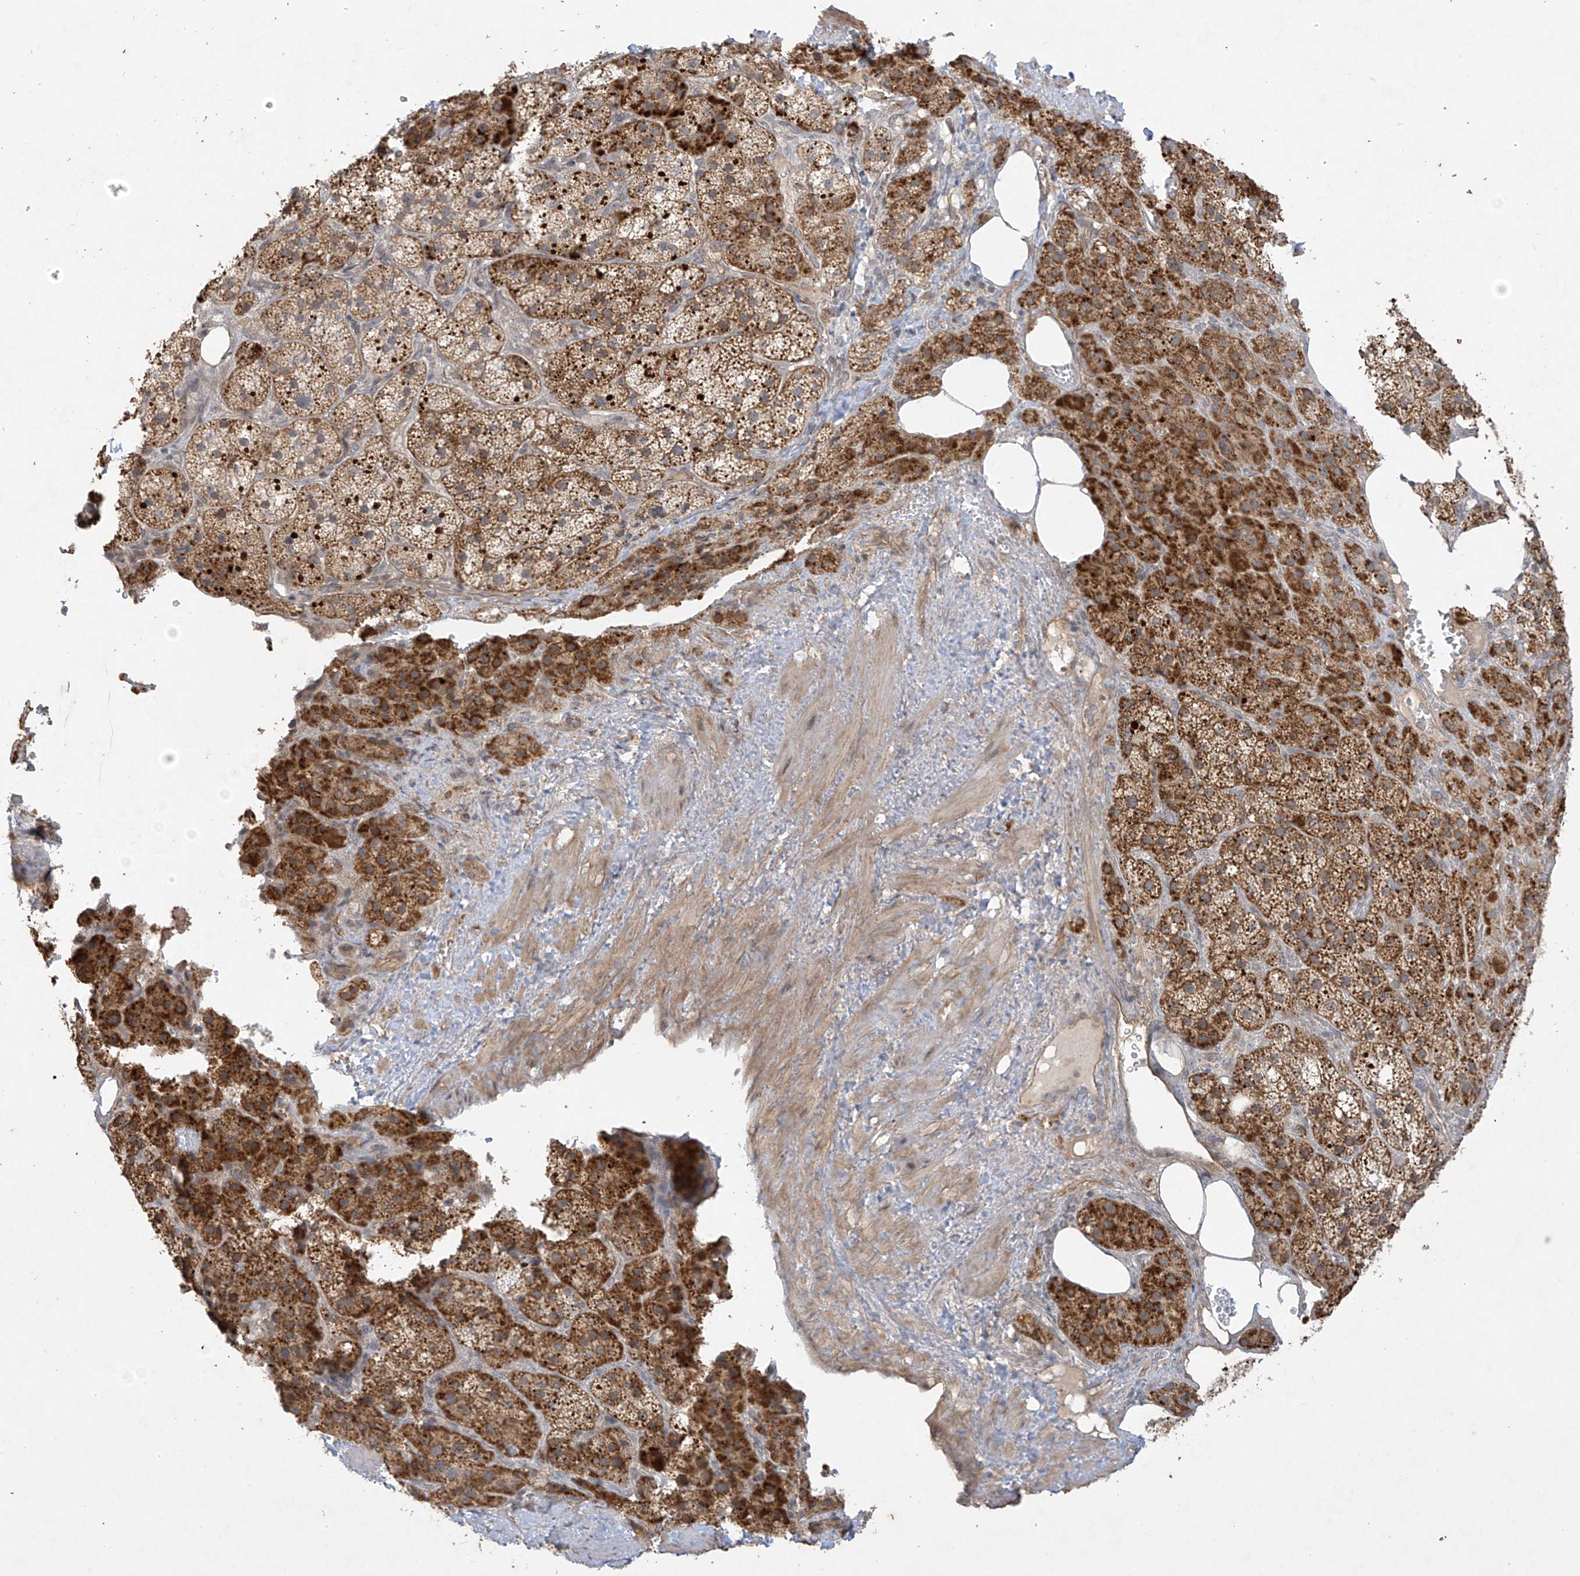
{"staining": {"intensity": "moderate", "quantity": ">75%", "location": "cytoplasmic/membranous"}, "tissue": "adrenal gland", "cell_type": "Glandular cells", "image_type": "normal", "snomed": [{"axis": "morphology", "description": "Normal tissue, NOS"}, {"axis": "topography", "description": "Adrenal gland"}], "caption": "Glandular cells show moderate cytoplasmic/membranous expression in about >75% of cells in benign adrenal gland. (IHC, brightfield microscopy, high magnification).", "gene": "DGKQ", "patient": {"sex": "female", "age": 59}}